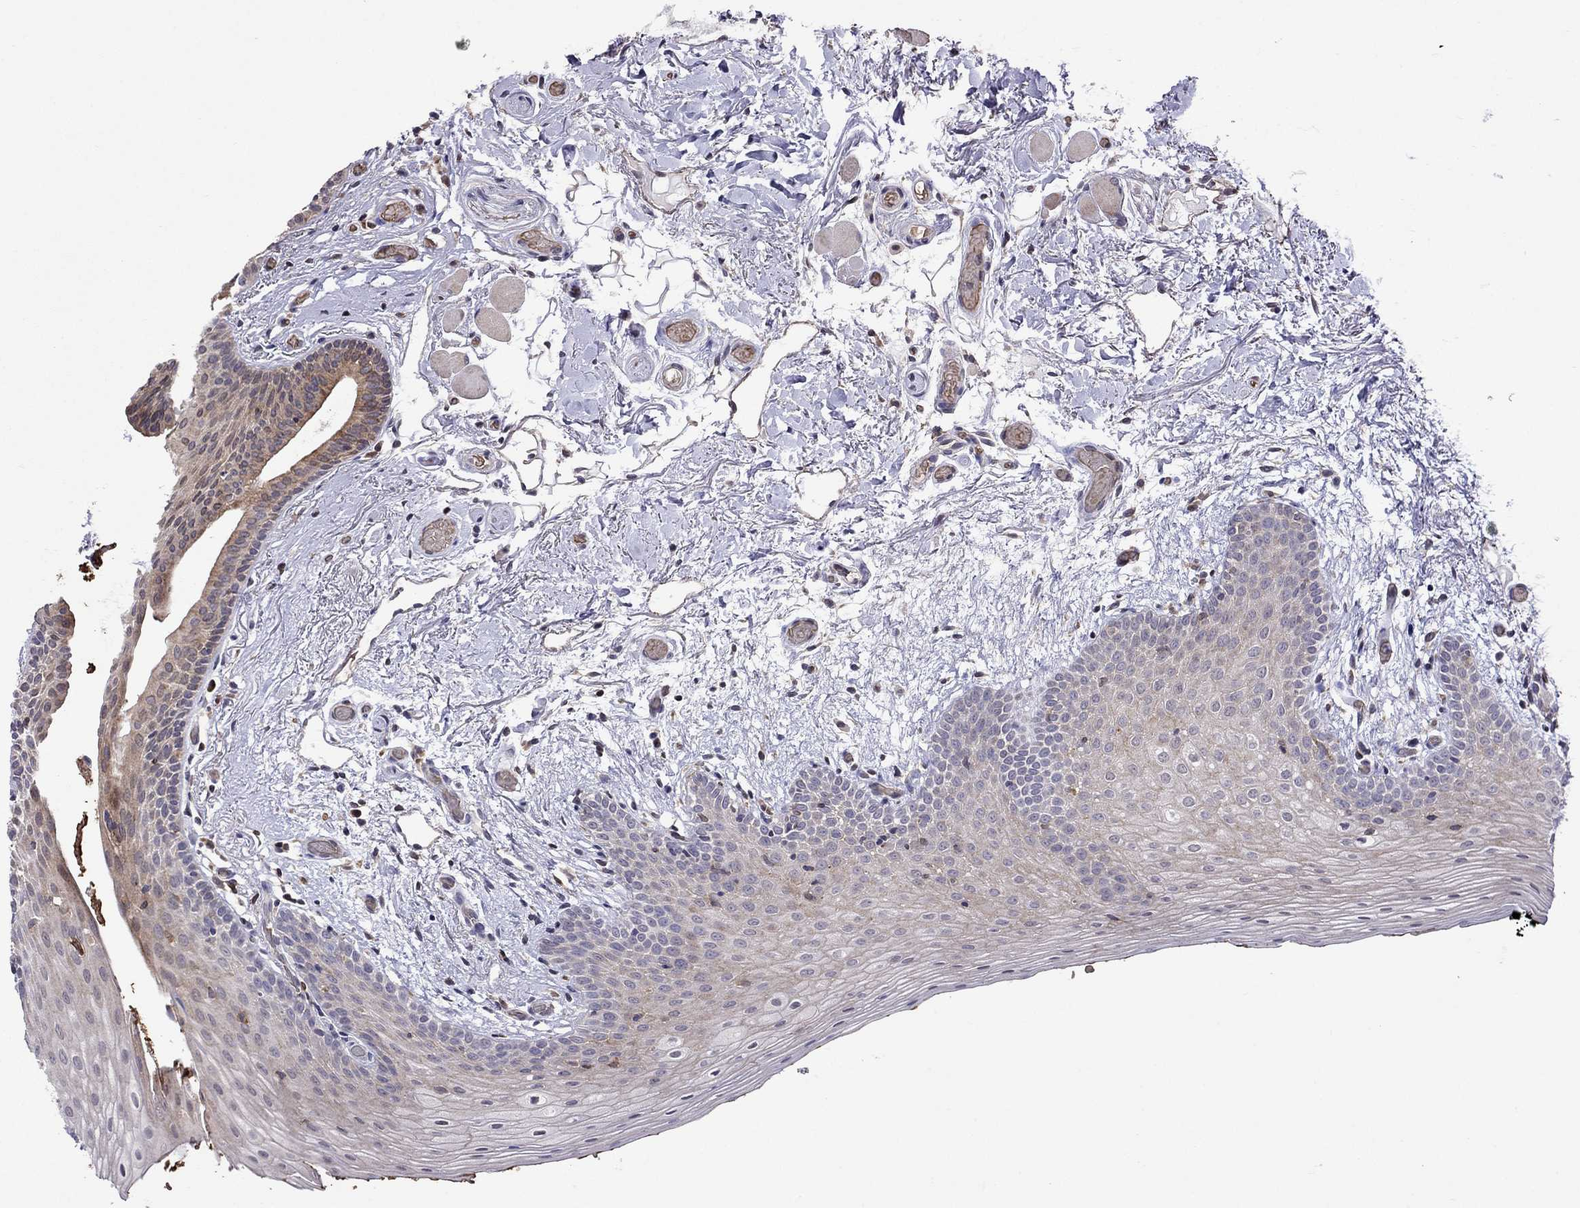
{"staining": {"intensity": "weak", "quantity": "25%-75%", "location": "cytoplasmic/membranous"}, "tissue": "oral mucosa", "cell_type": "Squamous epithelial cells", "image_type": "normal", "snomed": [{"axis": "morphology", "description": "Normal tissue, NOS"}, {"axis": "topography", "description": "Oral tissue"}, {"axis": "topography", "description": "Tounge, NOS"}], "caption": "Immunohistochemical staining of benign oral mucosa shows low levels of weak cytoplasmic/membranous staining in approximately 25%-75% of squamous epithelial cells. (DAB IHC, brown staining for protein, blue staining for nuclei).", "gene": "ADAM28", "patient": {"sex": "female", "age": 86}}